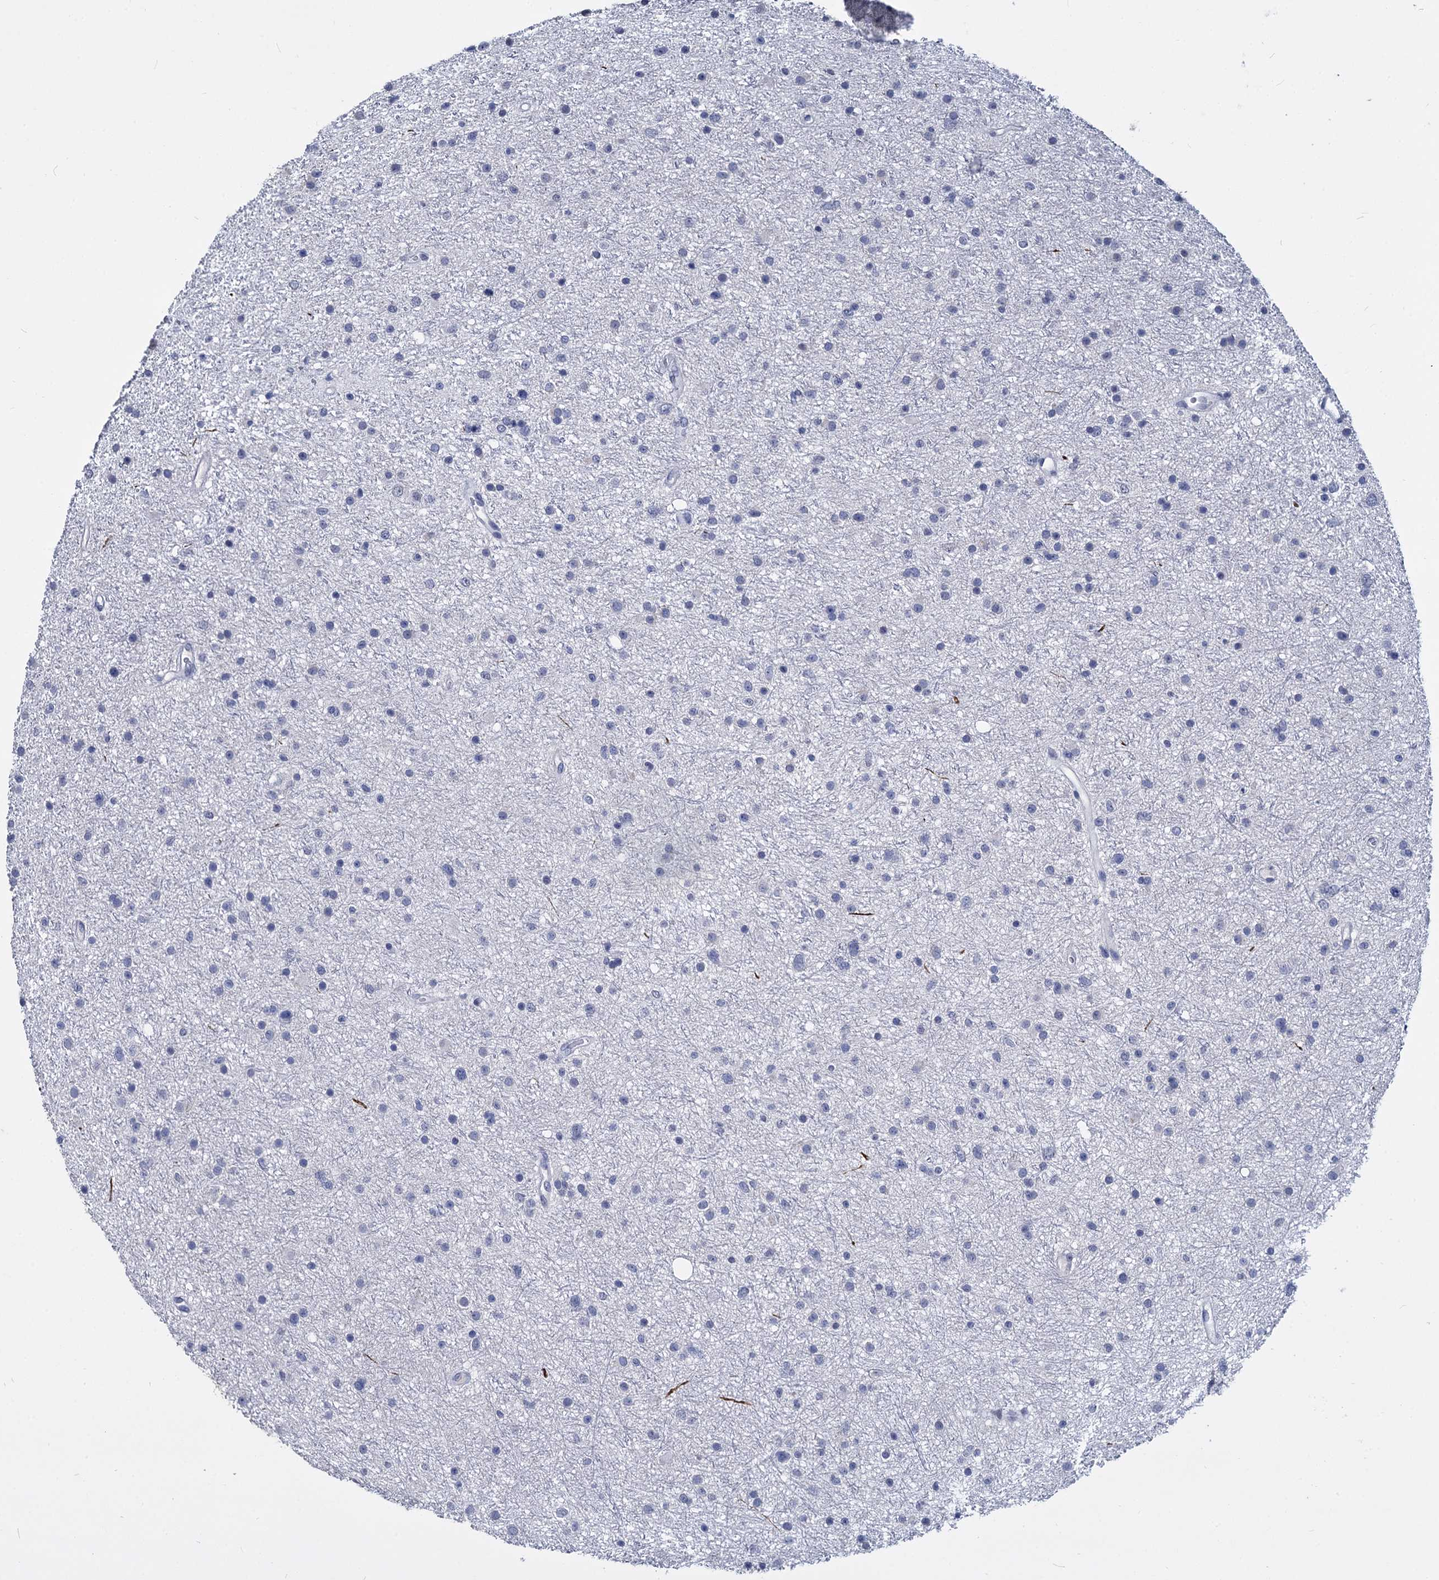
{"staining": {"intensity": "negative", "quantity": "none", "location": "none"}, "tissue": "glioma", "cell_type": "Tumor cells", "image_type": "cancer", "snomed": [{"axis": "morphology", "description": "Glioma, malignant, Low grade"}, {"axis": "topography", "description": "Cerebral cortex"}], "caption": "Immunohistochemistry micrograph of neoplastic tissue: malignant glioma (low-grade) stained with DAB demonstrates no significant protein staining in tumor cells.", "gene": "MAGEA4", "patient": {"sex": "female", "age": 39}}